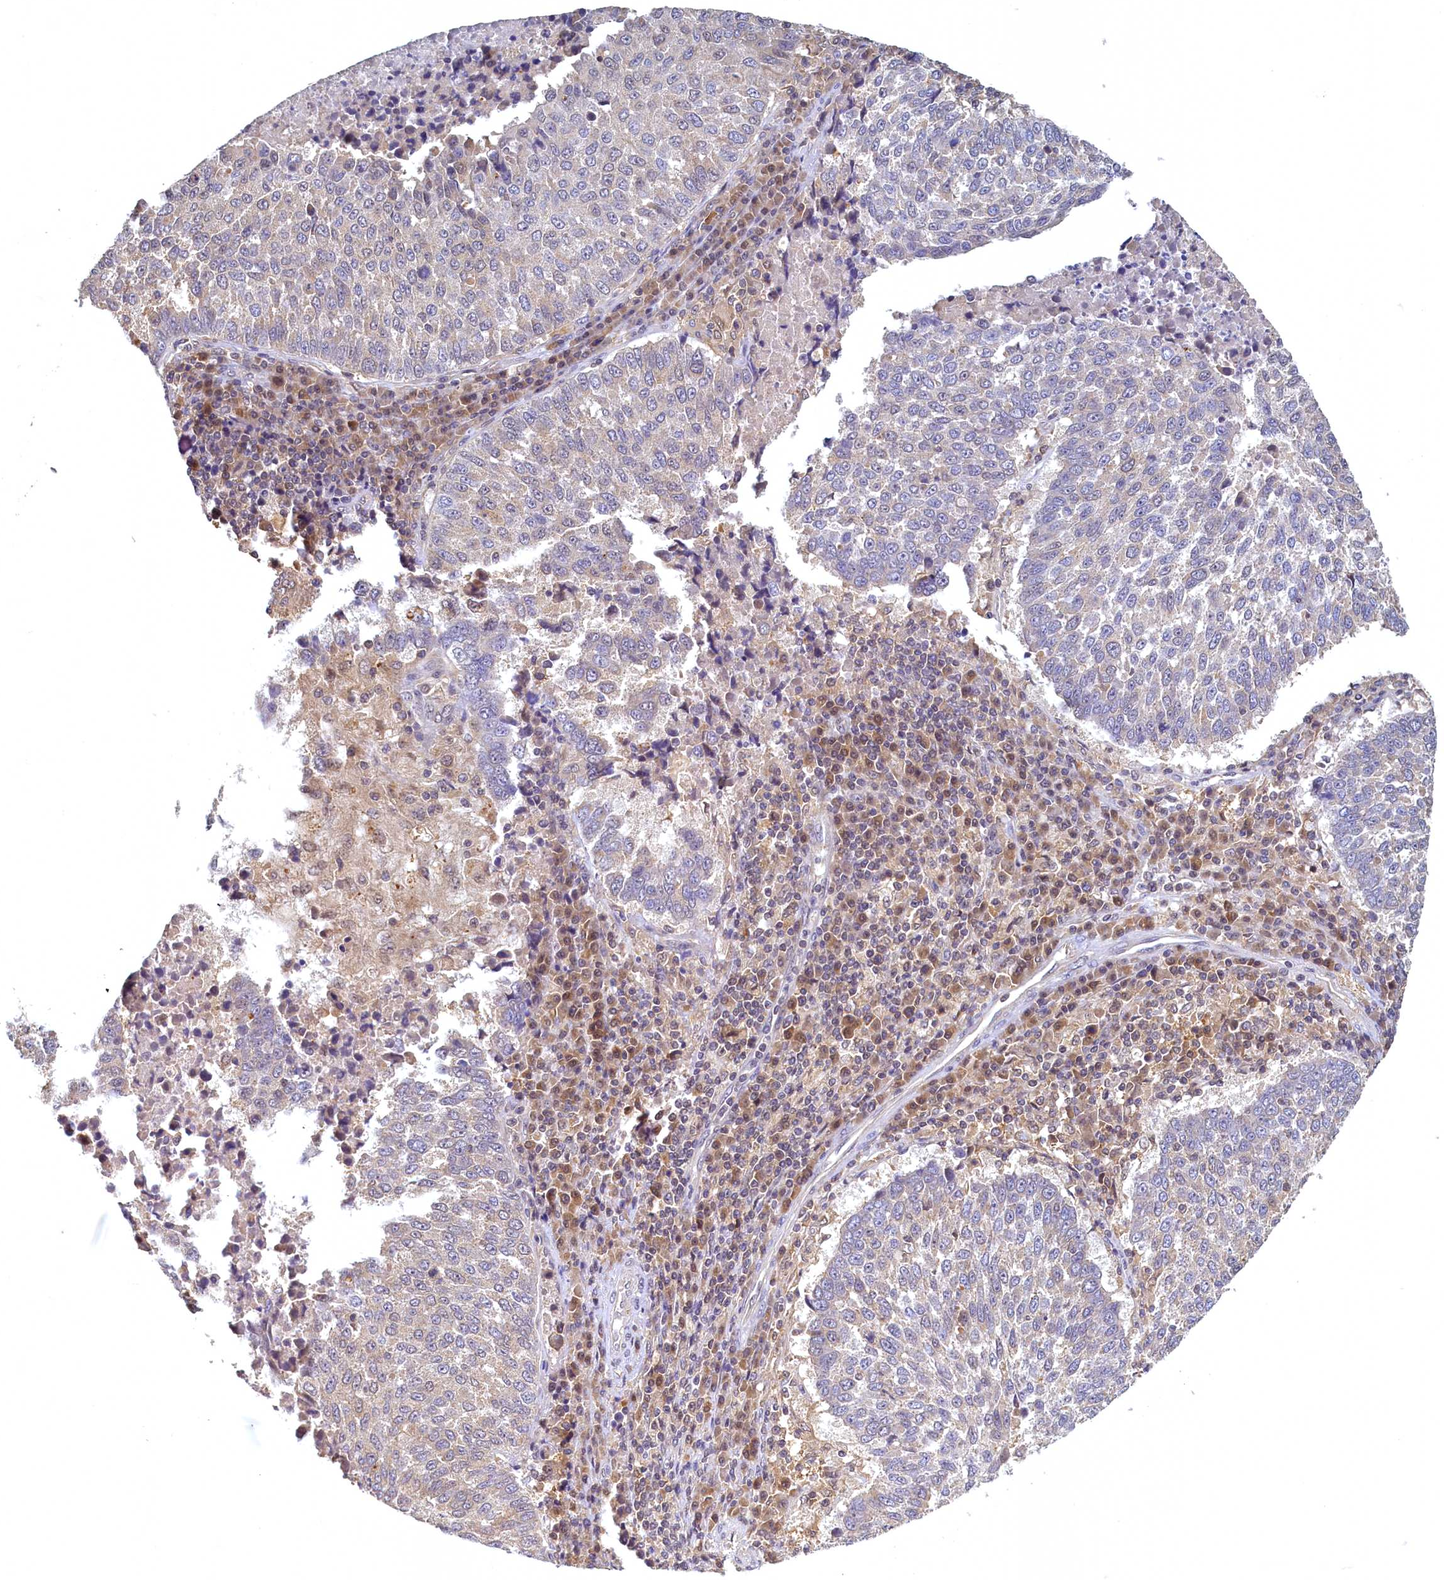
{"staining": {"intensity": "negative", "quantity": "none", "location": "none"}, "tissue": "lung cancer", "cell_type": "Tumor cells", "image_type": "cancer", "snomed": [{"axis": "morphology", "description": "Squamous cell carcinoma, NOS"}, {"axis": "topography", "description": "Lung"}], "caption": "High magnification brightfield microscopy of squamous cell carcinoma (lung) stained with DAB (brown) and counterstained with hematoxylin (blue): tumor cells show no significant expression.", "gene": "PAAF1", "patient": {"sex": "male", "age": 73}}